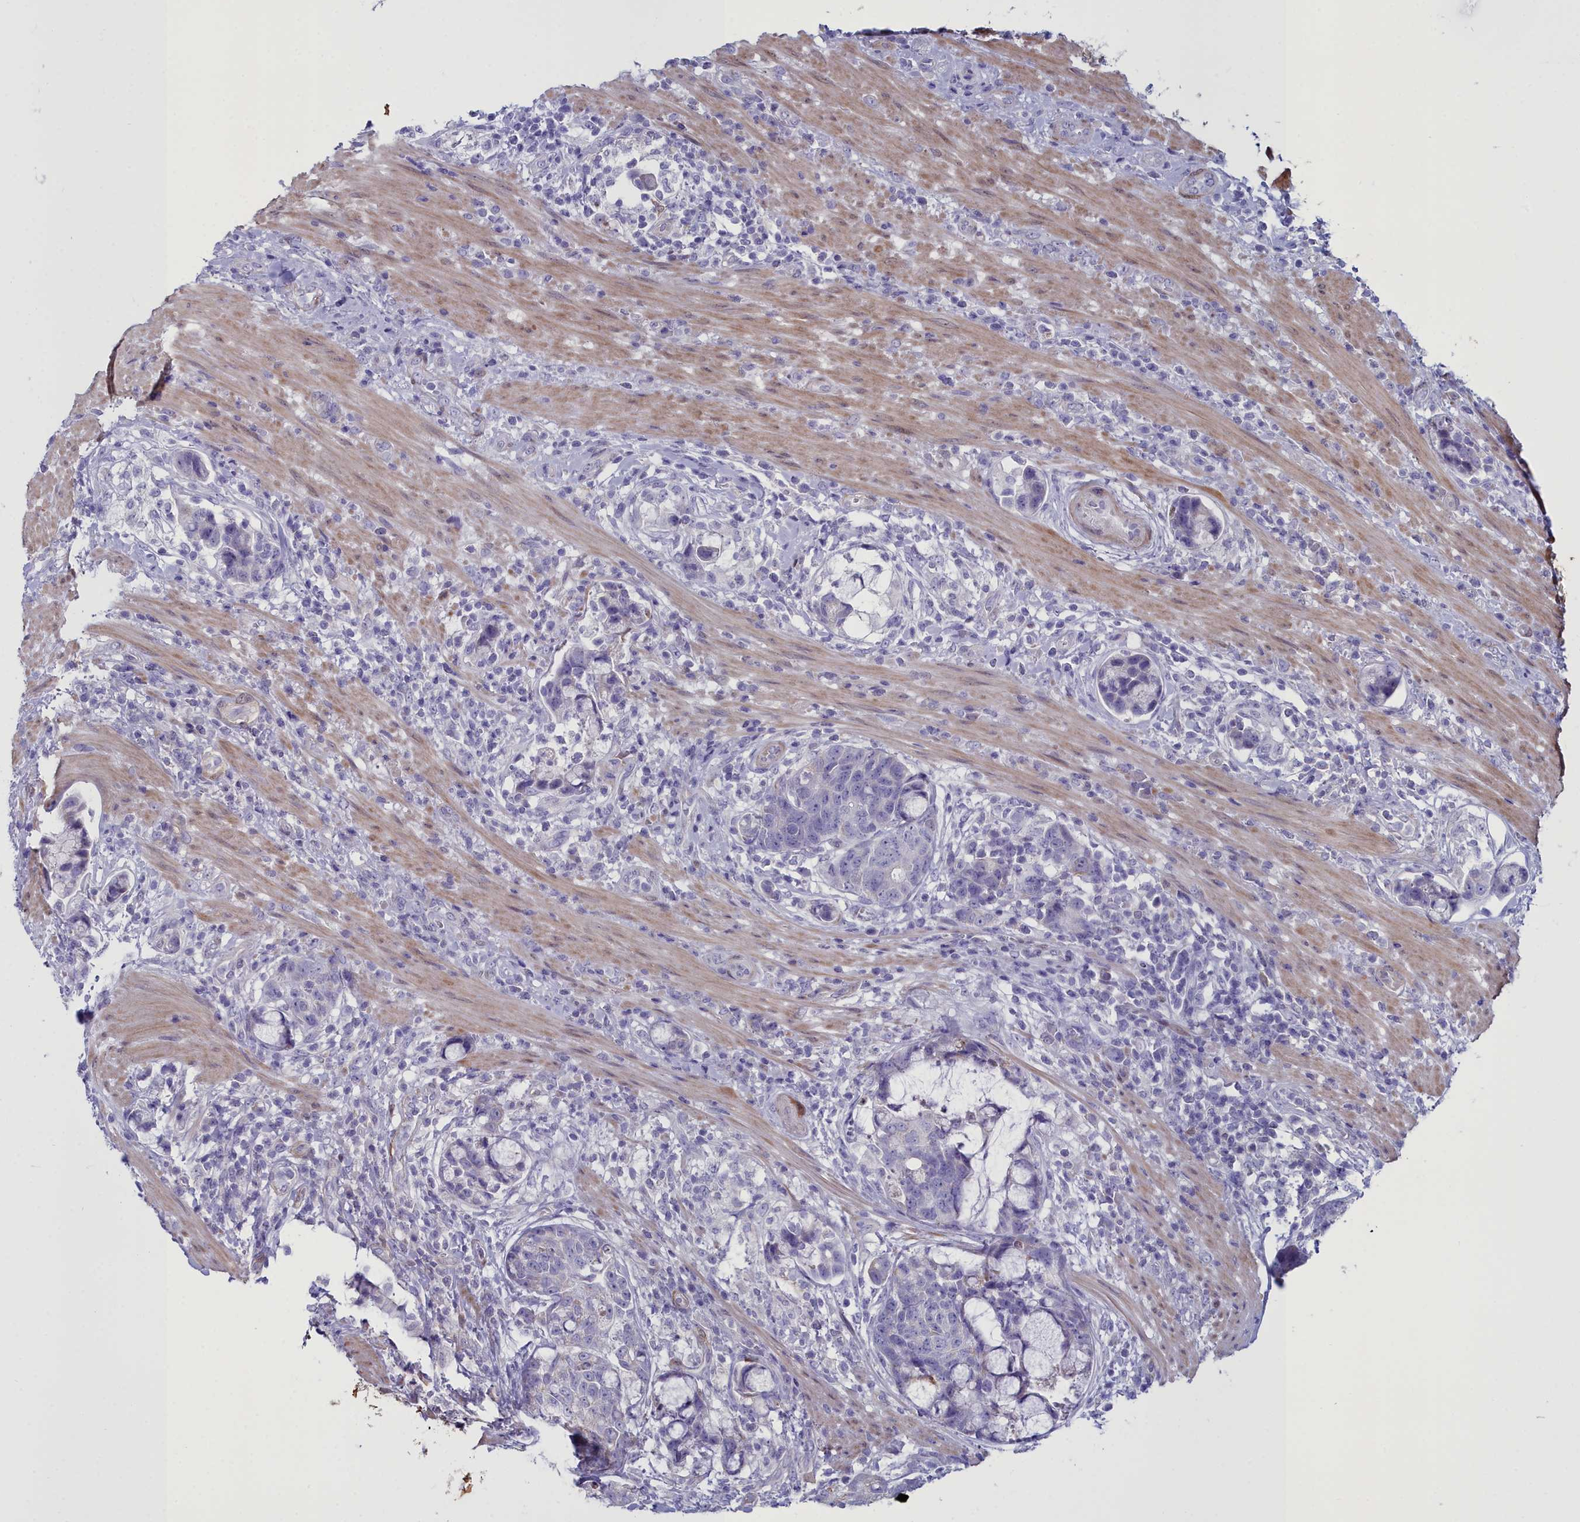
{"staining": {"intensity": "negative", "quantity": "none", "location": "none"}, "tissue": "colorectal cancer", "cell_type": "Tumor cells", "image_type": "cancer", "snomed": [{"axis": "morphology", "description": "Adenocarcinoma, NOS"}, {"axis": "topography", "description": "Colon"}], "caption": "There is no significant positivity in tumor cells of colorectal cancer.", "gene": "PPP1R14A", "patient": {"sex": "female", "age": 82}}